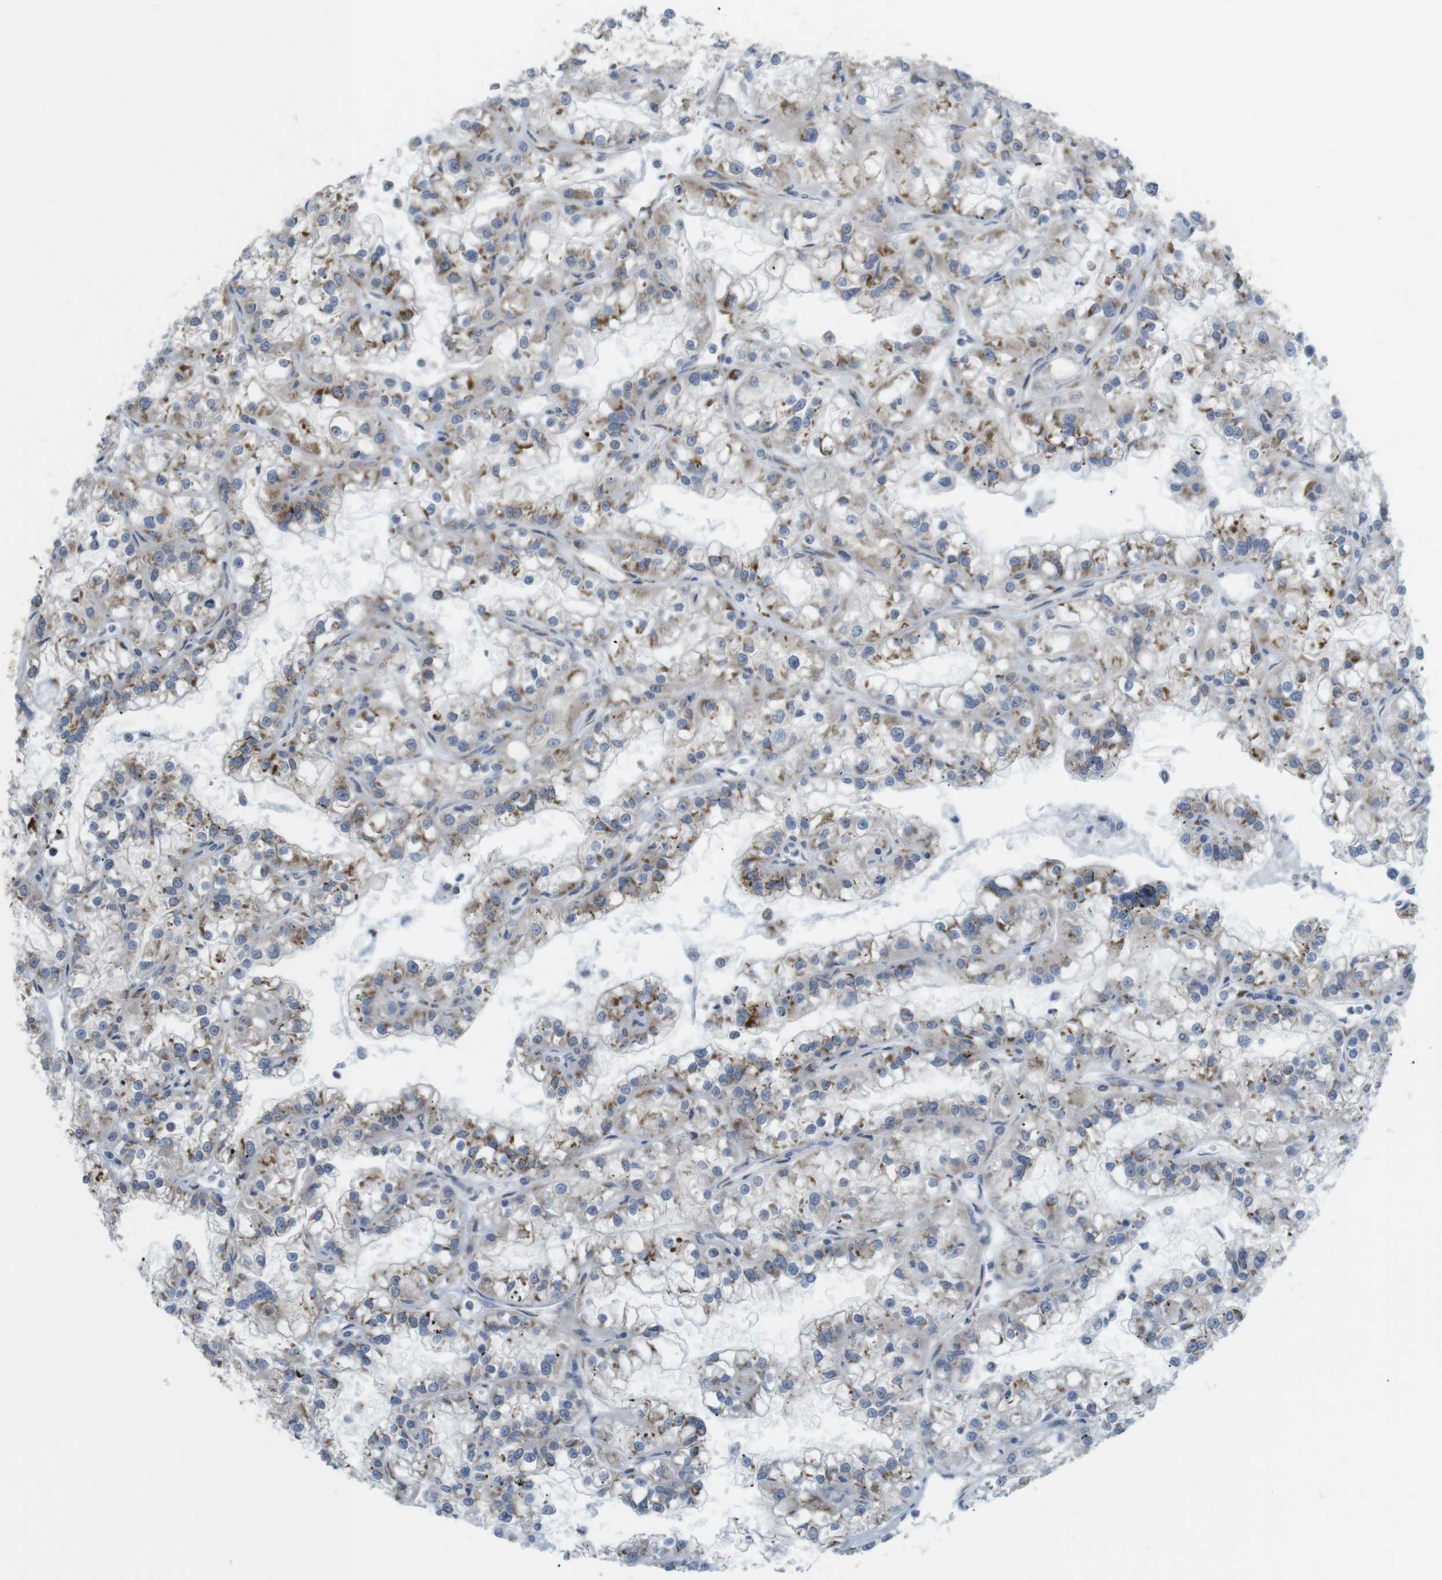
{"staining": {"intensity": "weak", "quantity": "25%-75%", "location": "cytoplasmic/membranous"}, "tissue": "renal cancer", "cell_type": "Tumor cells", "image_type": "cancer", "snomed": [{"axis": "morphology", "description": "Adenocarcinoma, NOS"}, {"axis": "topography", "description": "Kidney"}], "caption": "IHC micrograph of human renal adenocarcinoma stained for a protein (brown), which exhibits low levels of weak cytoplasmic/membranous expression in approximately 25%-75% of tumor cells.", "gene": "PCNX2", "patient": {"sex": "female", "age": 52}}